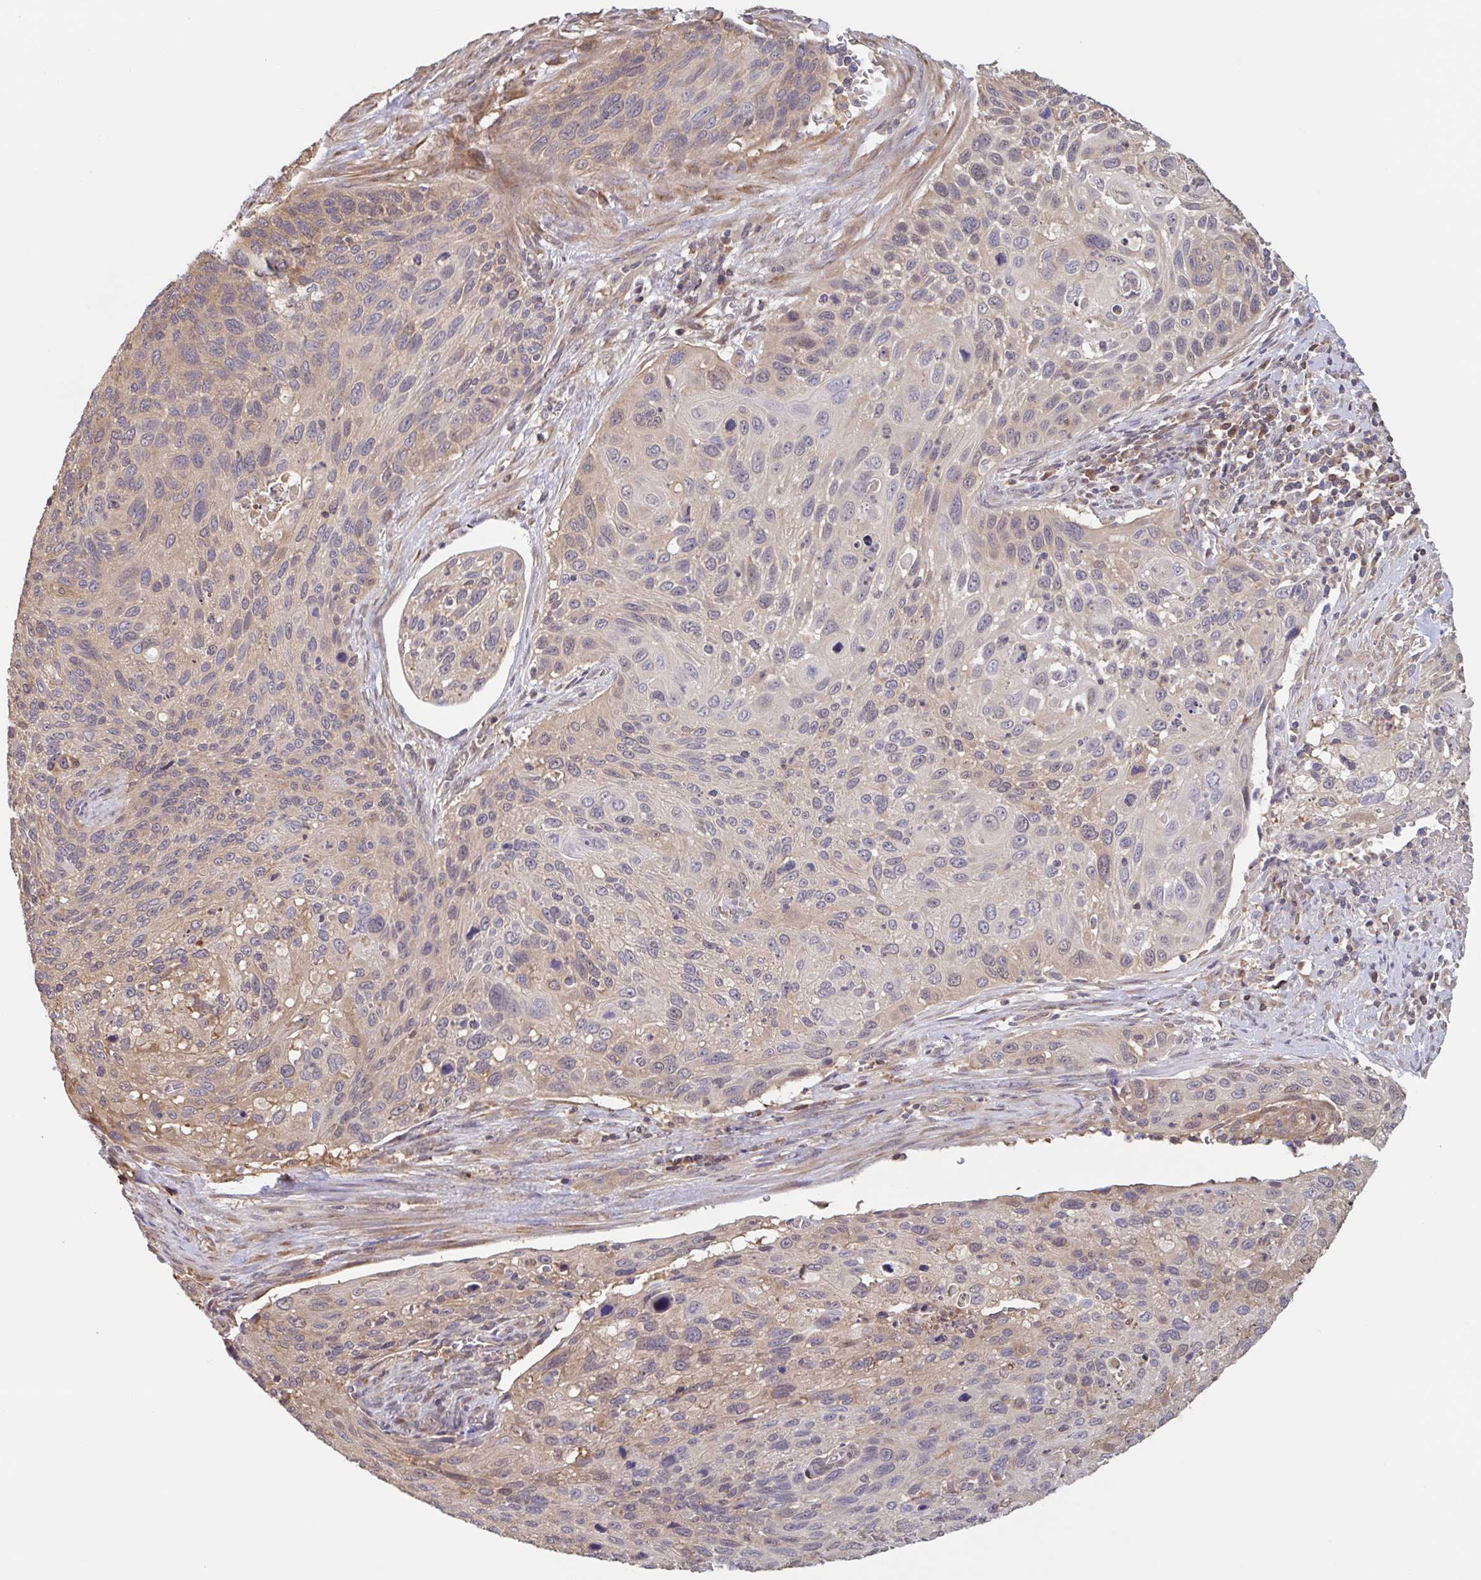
{"staining": {"intensity": "weak", "quantity": "<25%", "location": "cytoplasmic/membranous"}, "tissue": "cervical cancer", "cell_type": "Tumor cells", "image_type": "cancer", "snomed": [{"axis": "morphology", "description": "Squamous cell carcinoma, NOS"}, {"axis": "topography", "description": "Cervix"}], "caption": "An immunohistochemistry (IHC) histopathology image of cervical cancer is shown. There is no staining in tumor cells of cervical cancer.", "gene": "OTOP2", "patient": {"sex": "female", "age": 70}}